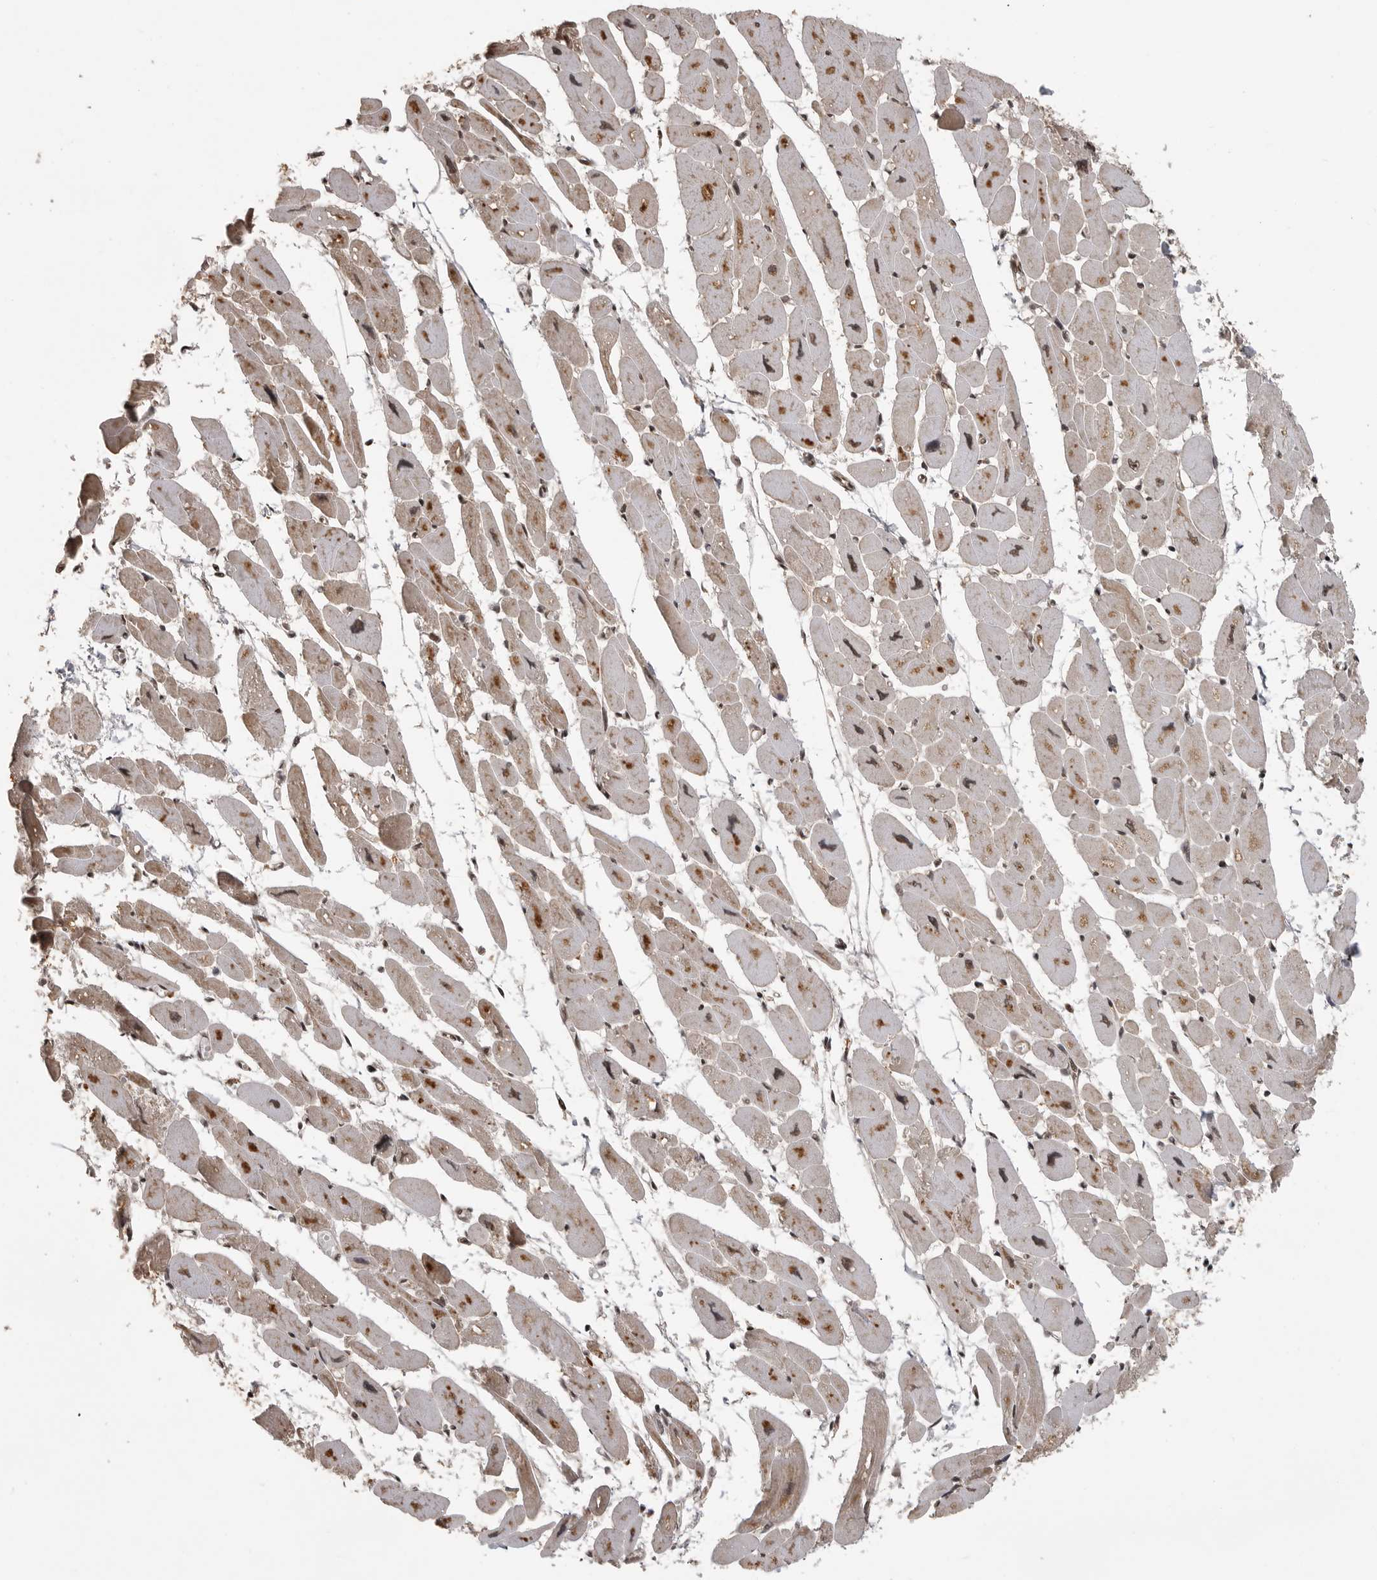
{"staining": {"intensity": "strong", "quantity": ">75%", "location": "cytoplasmic/membranous,nuclear"}, "tissue": "heart muscle", "cell_type": "Cardiomyocytes", "image_type": "normal", "snomed": [{"axis": "morphology", "description": "Normal tissue, NOS"}, {"axis": "topography", "description": "Heart"}], "caption": "IHC of unremarkable human heart muscle shows high levels of strong cytoplasmic/membranous,nuclear staining in approximately >75% of cardiomyocytes. (DAB (3,3'-diaminobenzidine) IHC, brown staining for protein, blue staining for nuclei).", "gene": "CBLL1", "patient": {"sex": "female", "age": 54}}